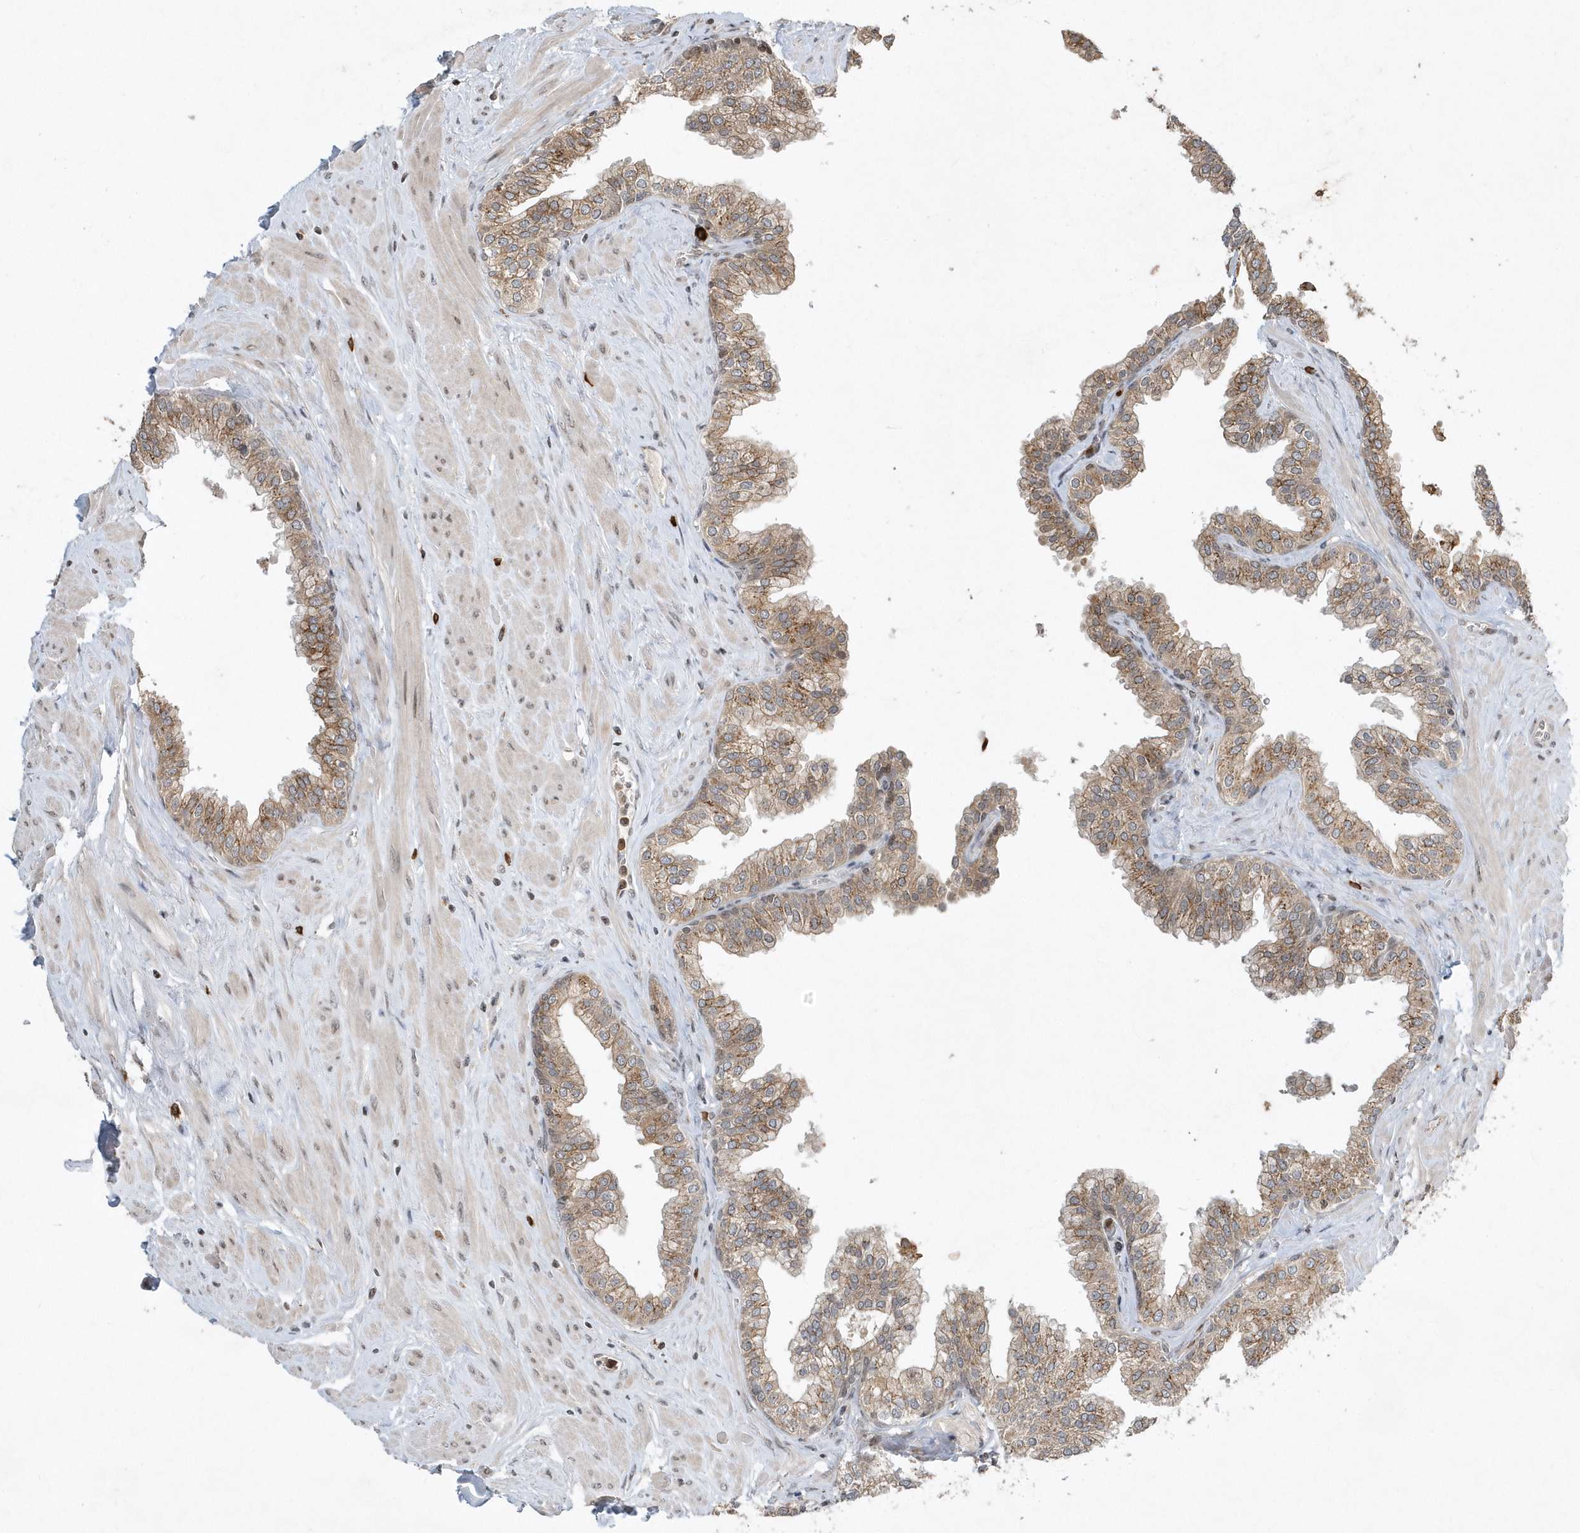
{"staining": {"intensity": "moderate", "quantity": ">75%", "location": "cytoplasmic/membranous"}, "tissue": "prostate", "cell_type": "Glandular cells", "image_type": "normal", "snomed": [{"axis": "morphology", "description": "Normal tissue, NOS"}, {"axis": "morphology", "description": "Urothelial carcinoma, Low grade"}, {"axis": "topography", "description": "Urinary bladder"}, {"axis": "topography", "description": "Prostate"}], "caption": "DAB (3,3'-diaminobenzidine) immunohistochemical staining of unremarkable human prostate exhibits moderate cytoplasmic/membranous protein staining in about >75% of glandular cells.", "gene": "EIF2B1", "patient": {"sex": "male", "age": 60}}